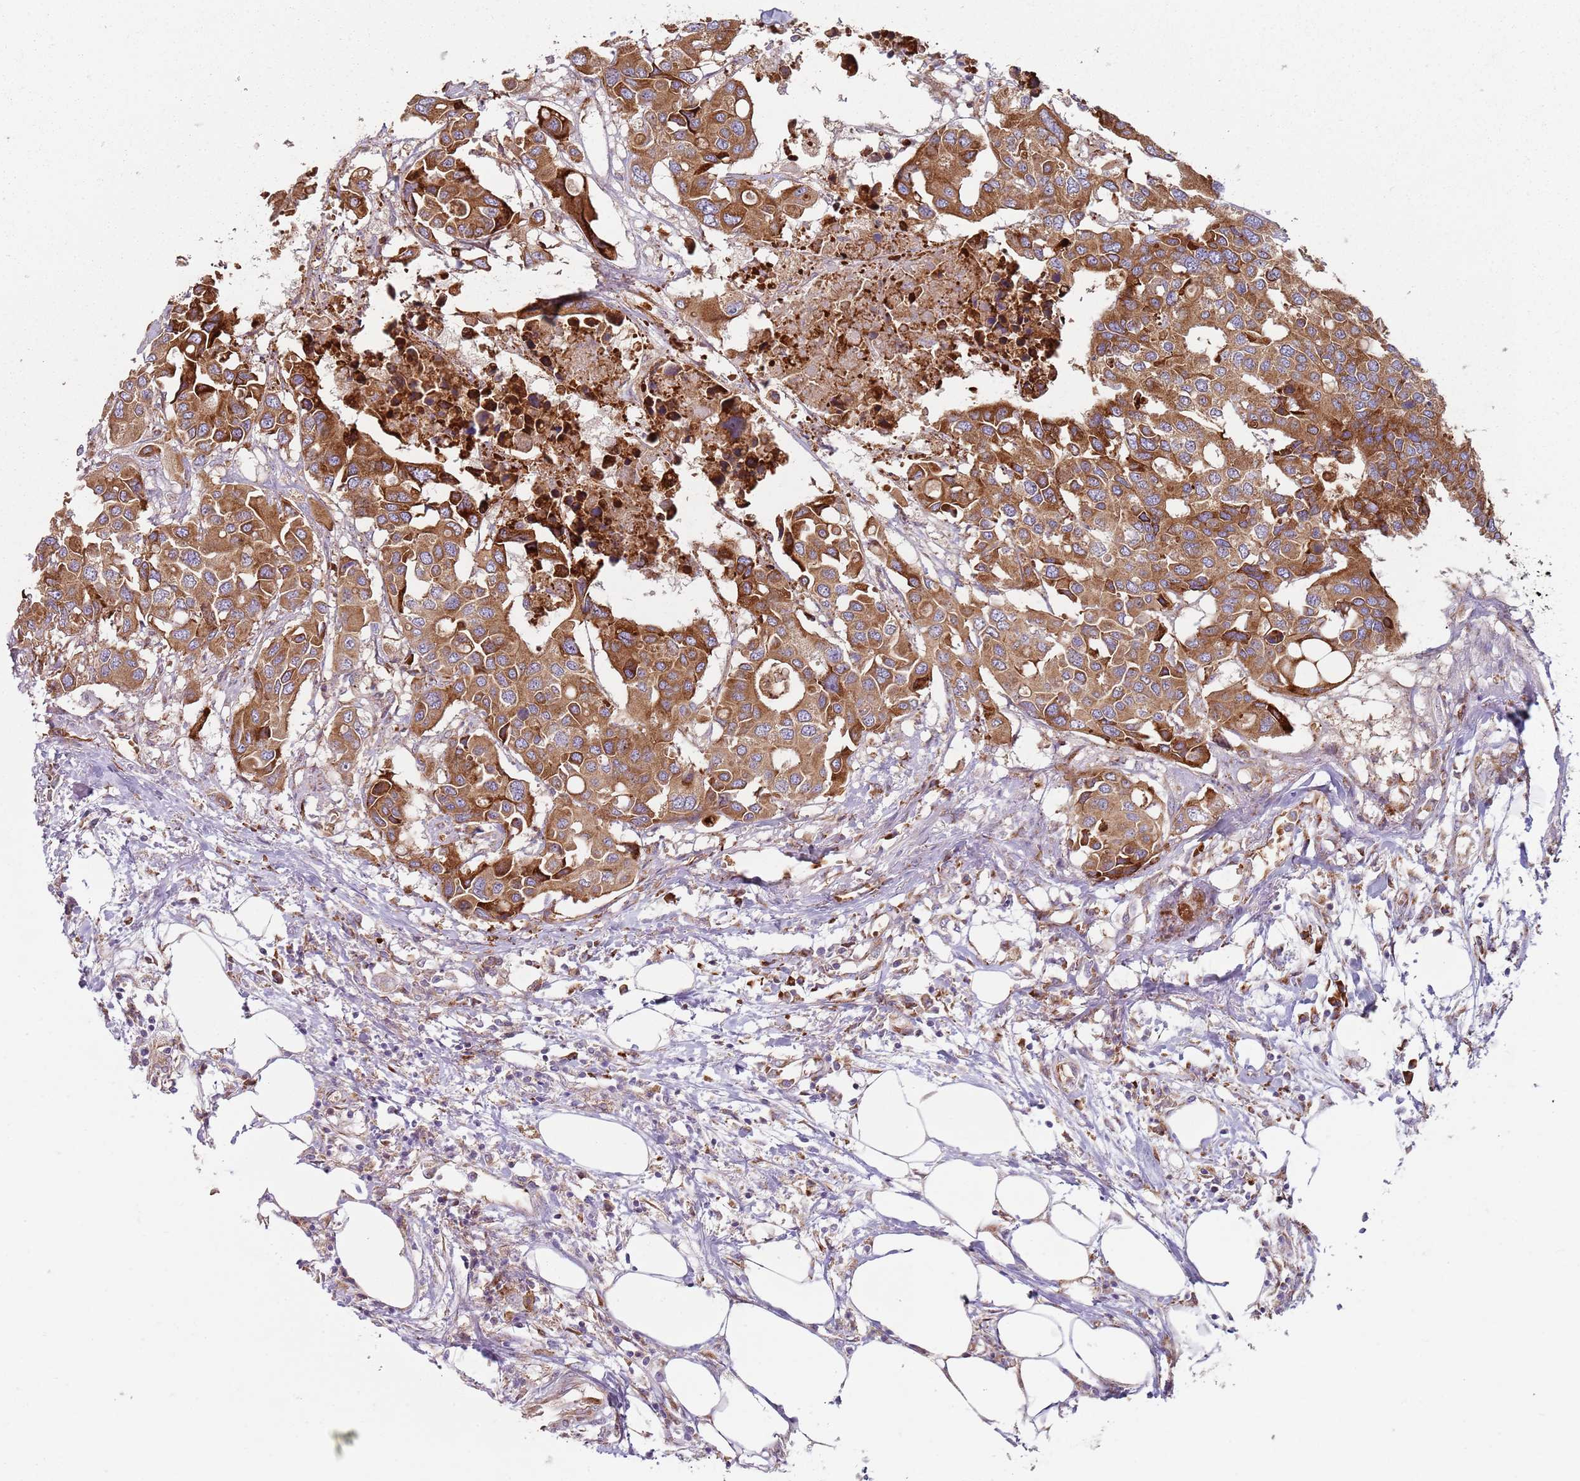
{"staining": {"intensity": "moderate", "quantity": ">75%", "location": "cytoplasmic/membranous"}, "tissue": "colorectal cancer", "cell_type": "Tumor cells", "image_type": "cancer", "snomed": [{"axis": "morphology", "description": "Adenocarcinoma, NOS"}, {"axis": "topography", "description": "Colon"}], "caption": "Immunohistochemical staining of human colorectal cancer reveals medium levels of moderate cytoplasmic/membranous protein positivity in approximately >75% of tumor cells.", "gene": "SPATA2", "patient": {"sex": "male", "age": 77}}